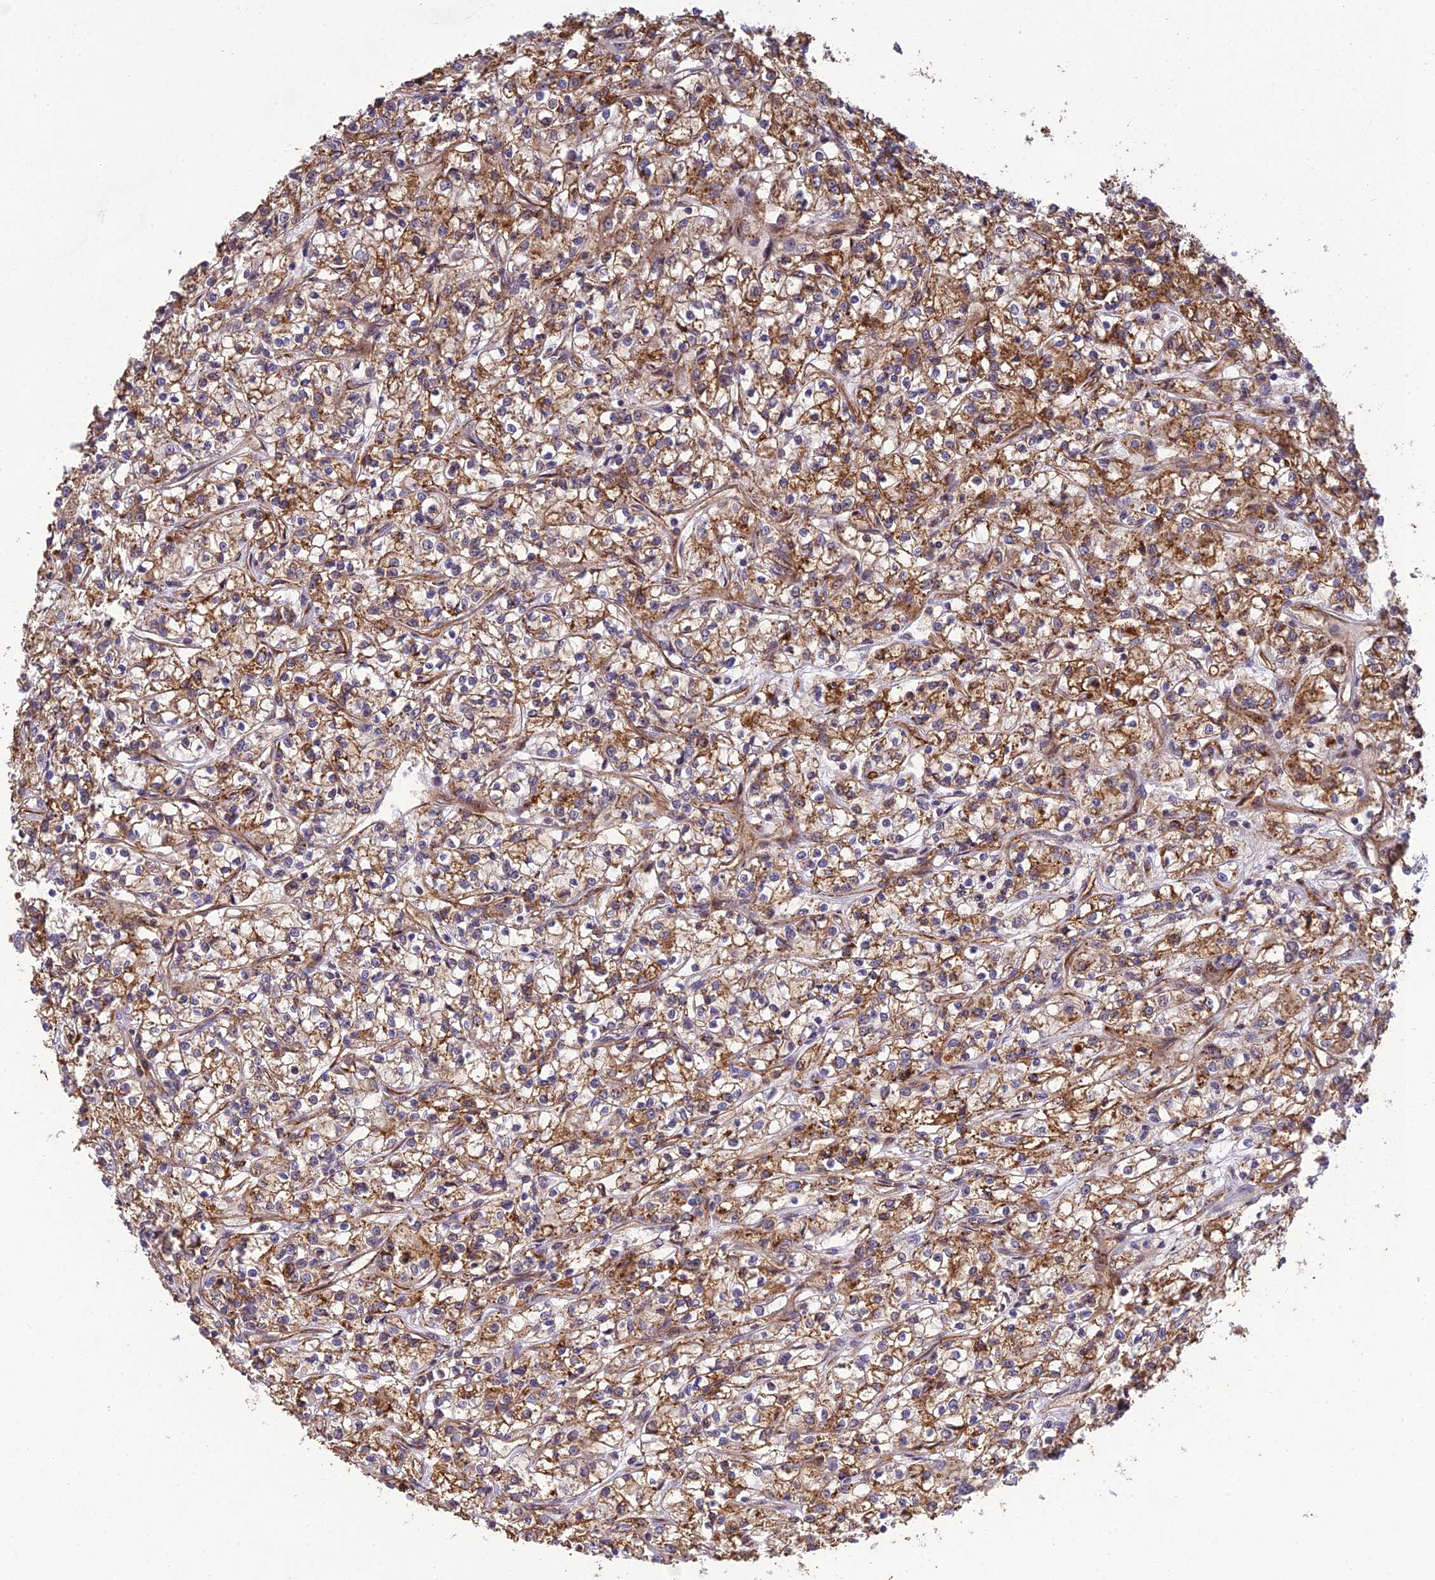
{"staining": {"intensity": "moderate", "quantity": ">75%", "location": "cytoplasmic/membranous"}, "tissue": "renal cancer", "cell_type": "Tumor cells", "image_type": "cancer", "snomed": [{"axis": "morphology", "description": "Adenocarcinoma, NOS"}, {"axis": "topography", "description": "Kidney"}], "caption": "IHC (DAB (3,3'-diaminobenzidine)) staining of renal cancer displays moderate cytoplasmic/membranous protein expression in about >75% of tumor cells. The staining was performed using DAB (3,3'-diaminobenzidine) to visualize the protein expression in brown, while the nuclei were stained in blue with hematoxylin (Magnification: 20x).", "gene": "RANBP3", "patient": {"sex": "female", "age": 59}}